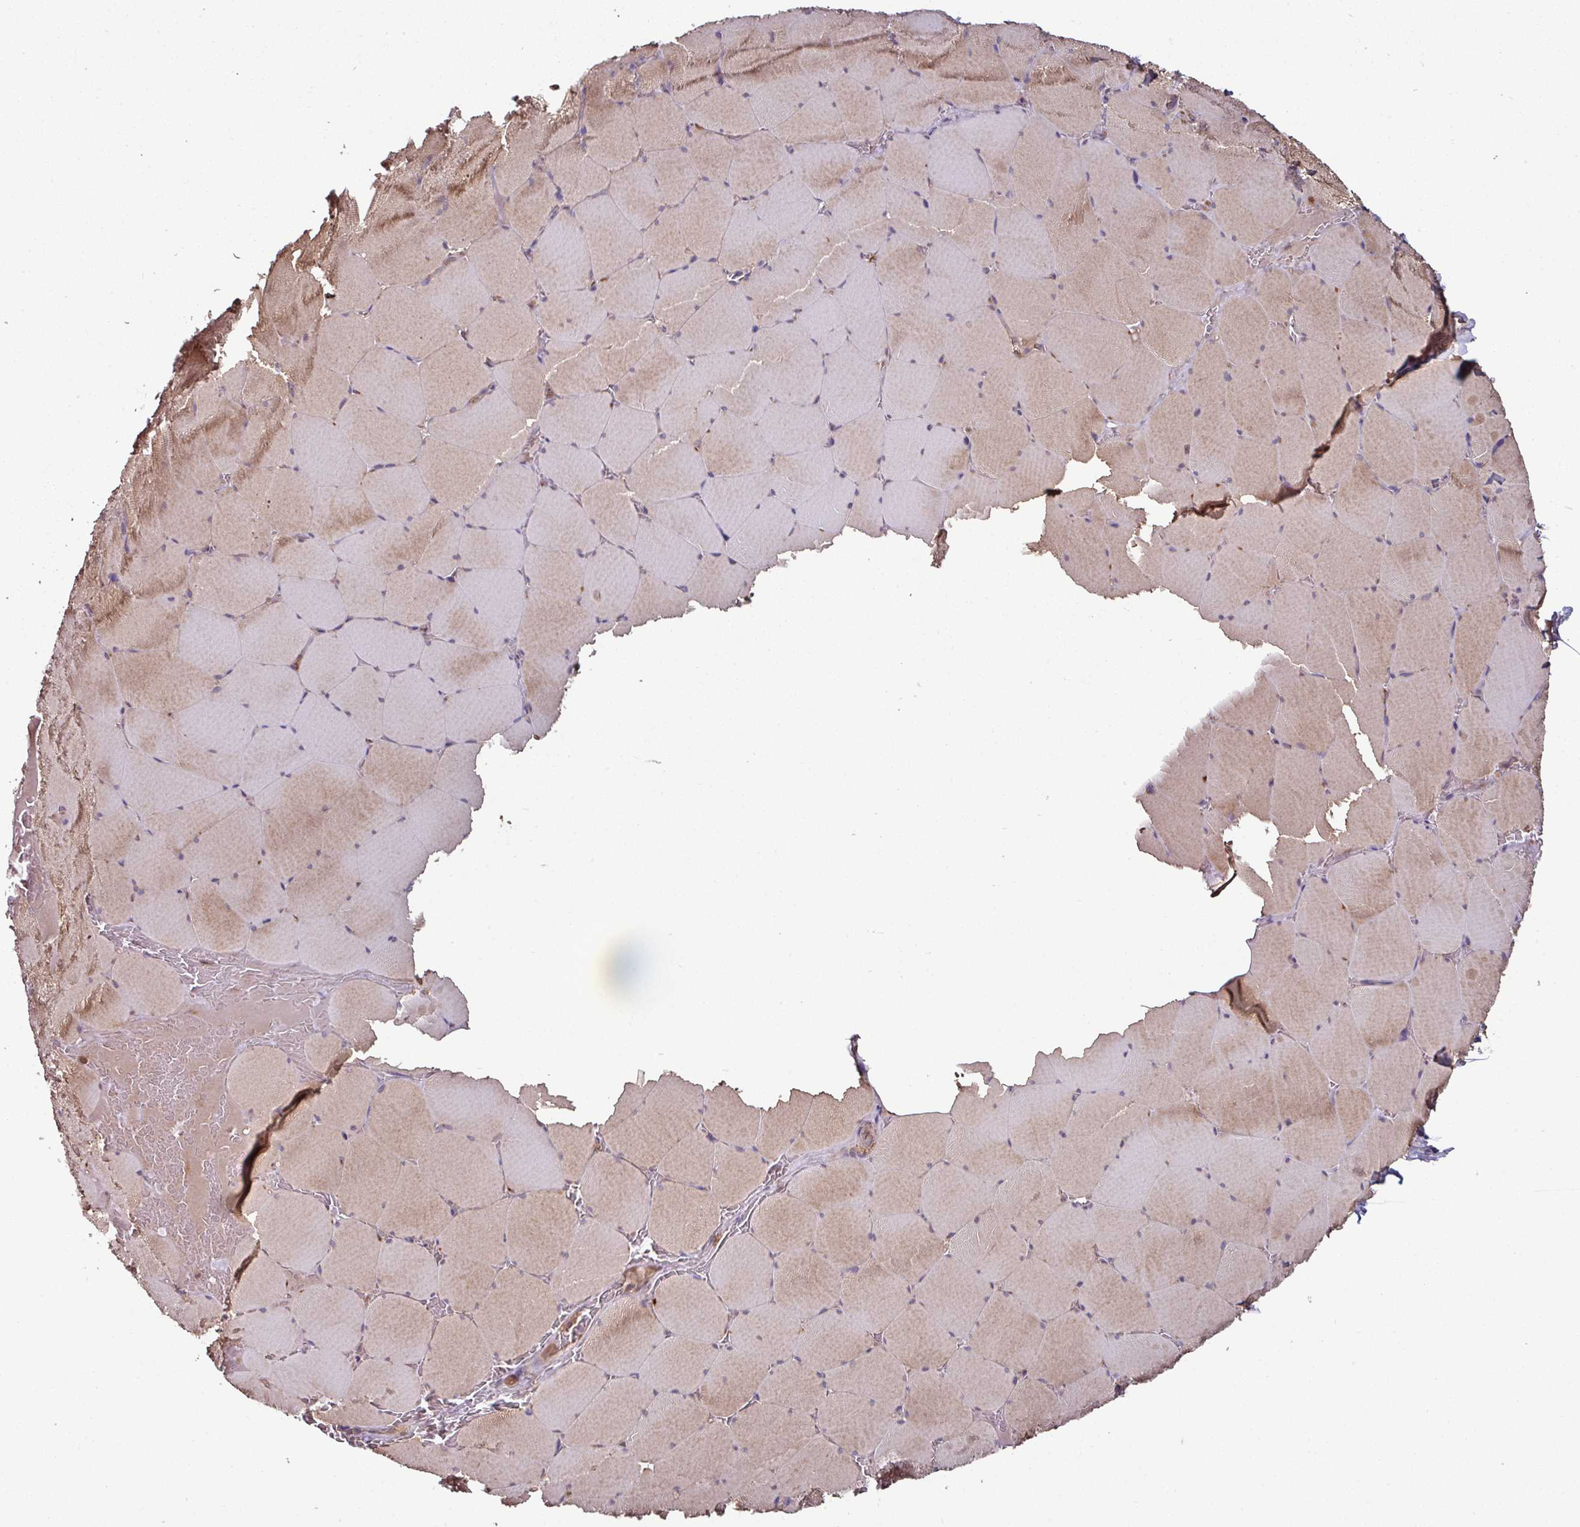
{"staining": {"intensity": "moderate", "quantity": "25%-75%", "location": "cytoplasmic/membranous"}, "tissue": "skeletal muscle", "cell_type": "Myocytes", "image_type": "normal", "snomed": [{"axis": "morphology", "description": "Normal tissue, NOS"}, {"axis": "topography", "description": "Skeletal muscle"}, {"axis": "topography", "description": "Head-Neck"}], "caption": "Immunohistochemistry (IHC) (DAB) staining of normal skeletal muscle demonstrates moderate cytoplasmic/membranous protein positivity in approximately 25%-75% of myocytes. The staining was performed using DAB, with brown indicating positive protein expression. Nuclei are stained blue with hematoxylin.", "gene": "GNPDA1", "patient": {"sex": "male", "age": 66}}